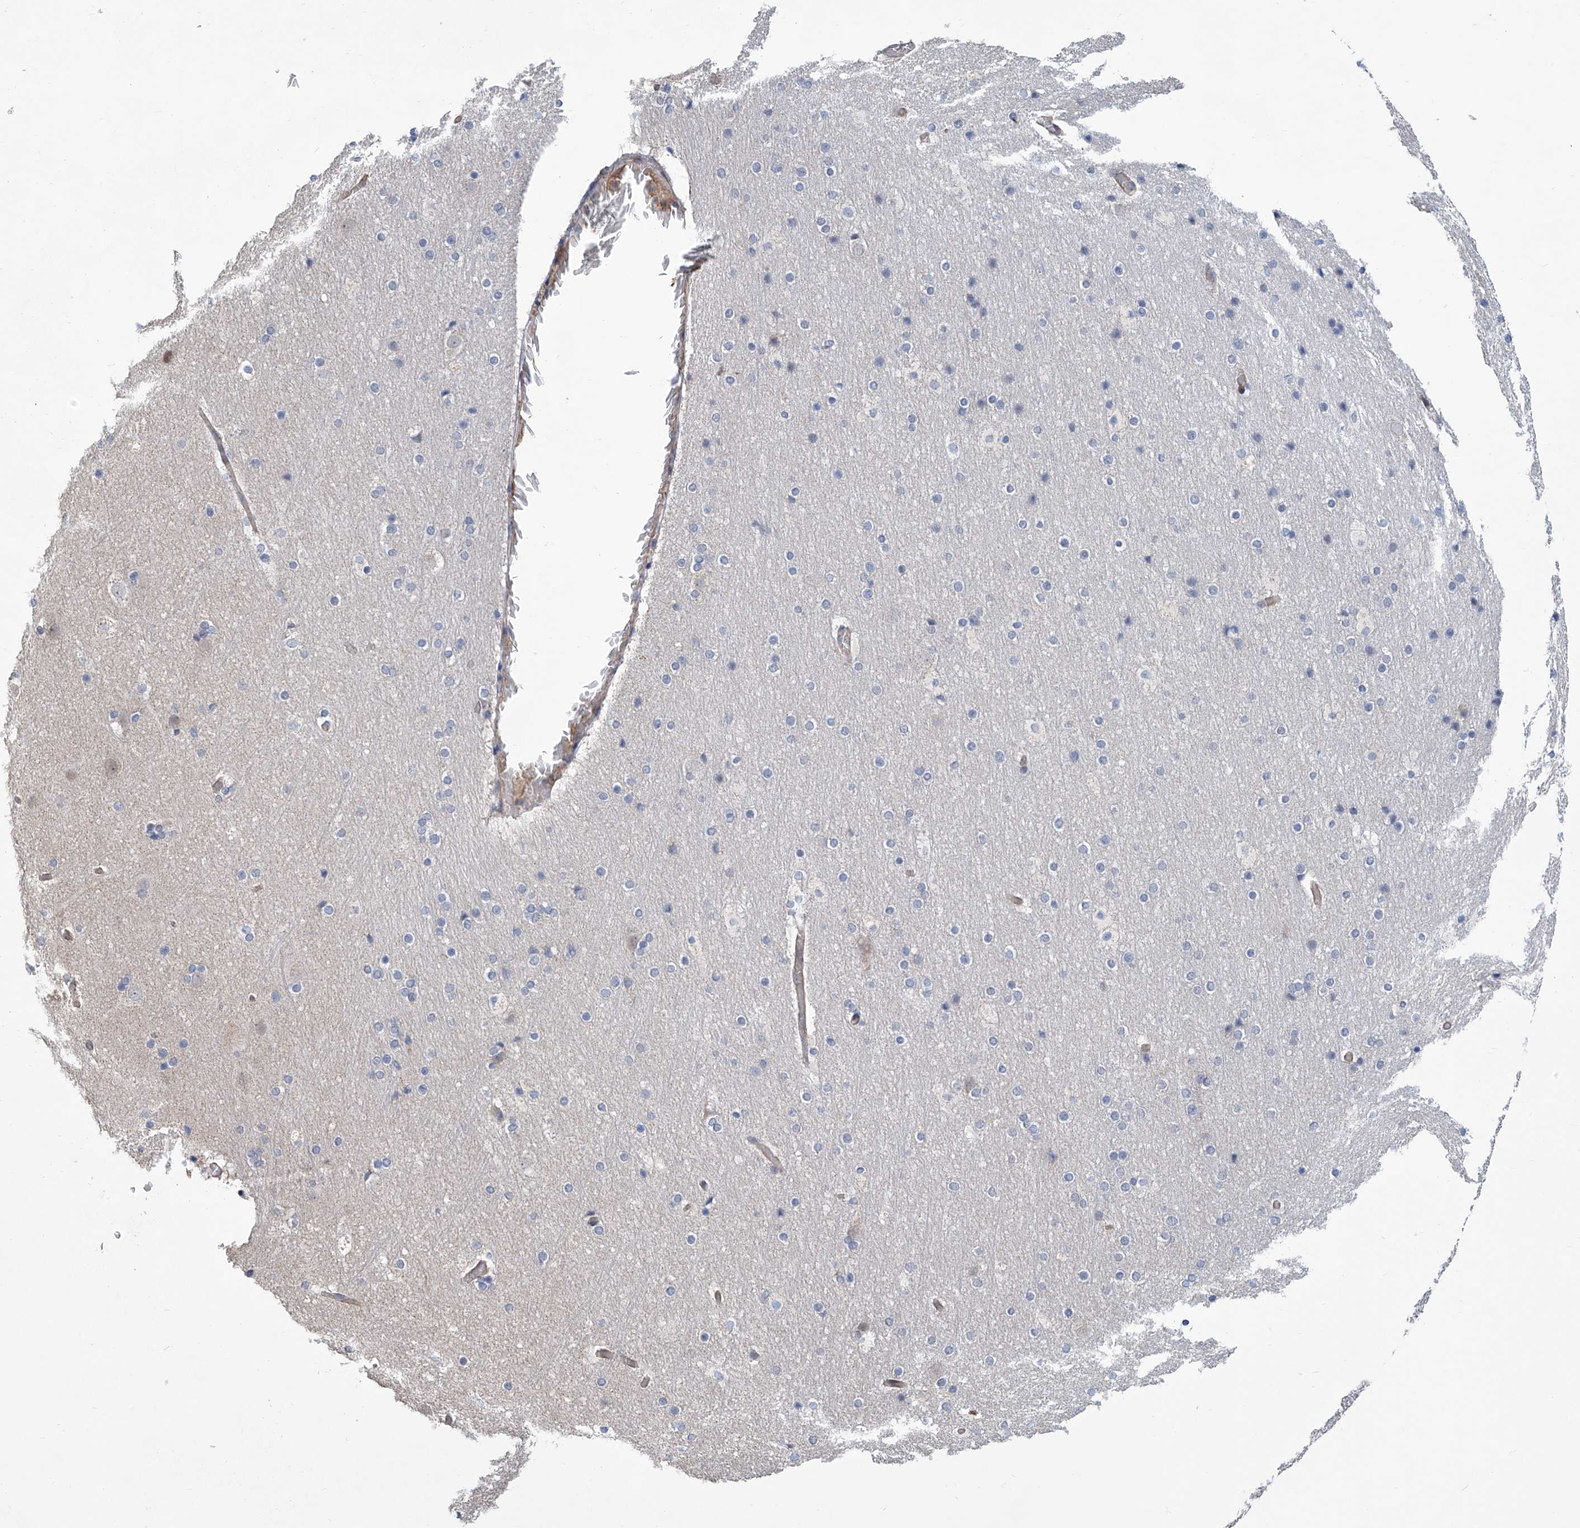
{"staining": {"intensity": "negative", "quantity": "none", "location": "none"}, "tissue": "cerebral cortex", "cell_type": "Endothelial cells", "image_type": "normal", "snomed": [{"axis": "morphology", "description": "Normal tissue, NOS"}, {"axis": "topography", "description": "Cerebral cortex"}], "caption": "High magnification brightfield microscopy of normal cerebral cortex stained with DAB (3,3'-diaminobenzidine) (brown) and counterstained with hematoxylin (blue): endothelial cells show no significant staining.", "gene": "EIF2D", "patient": {"sex": "male", "age": 57}}